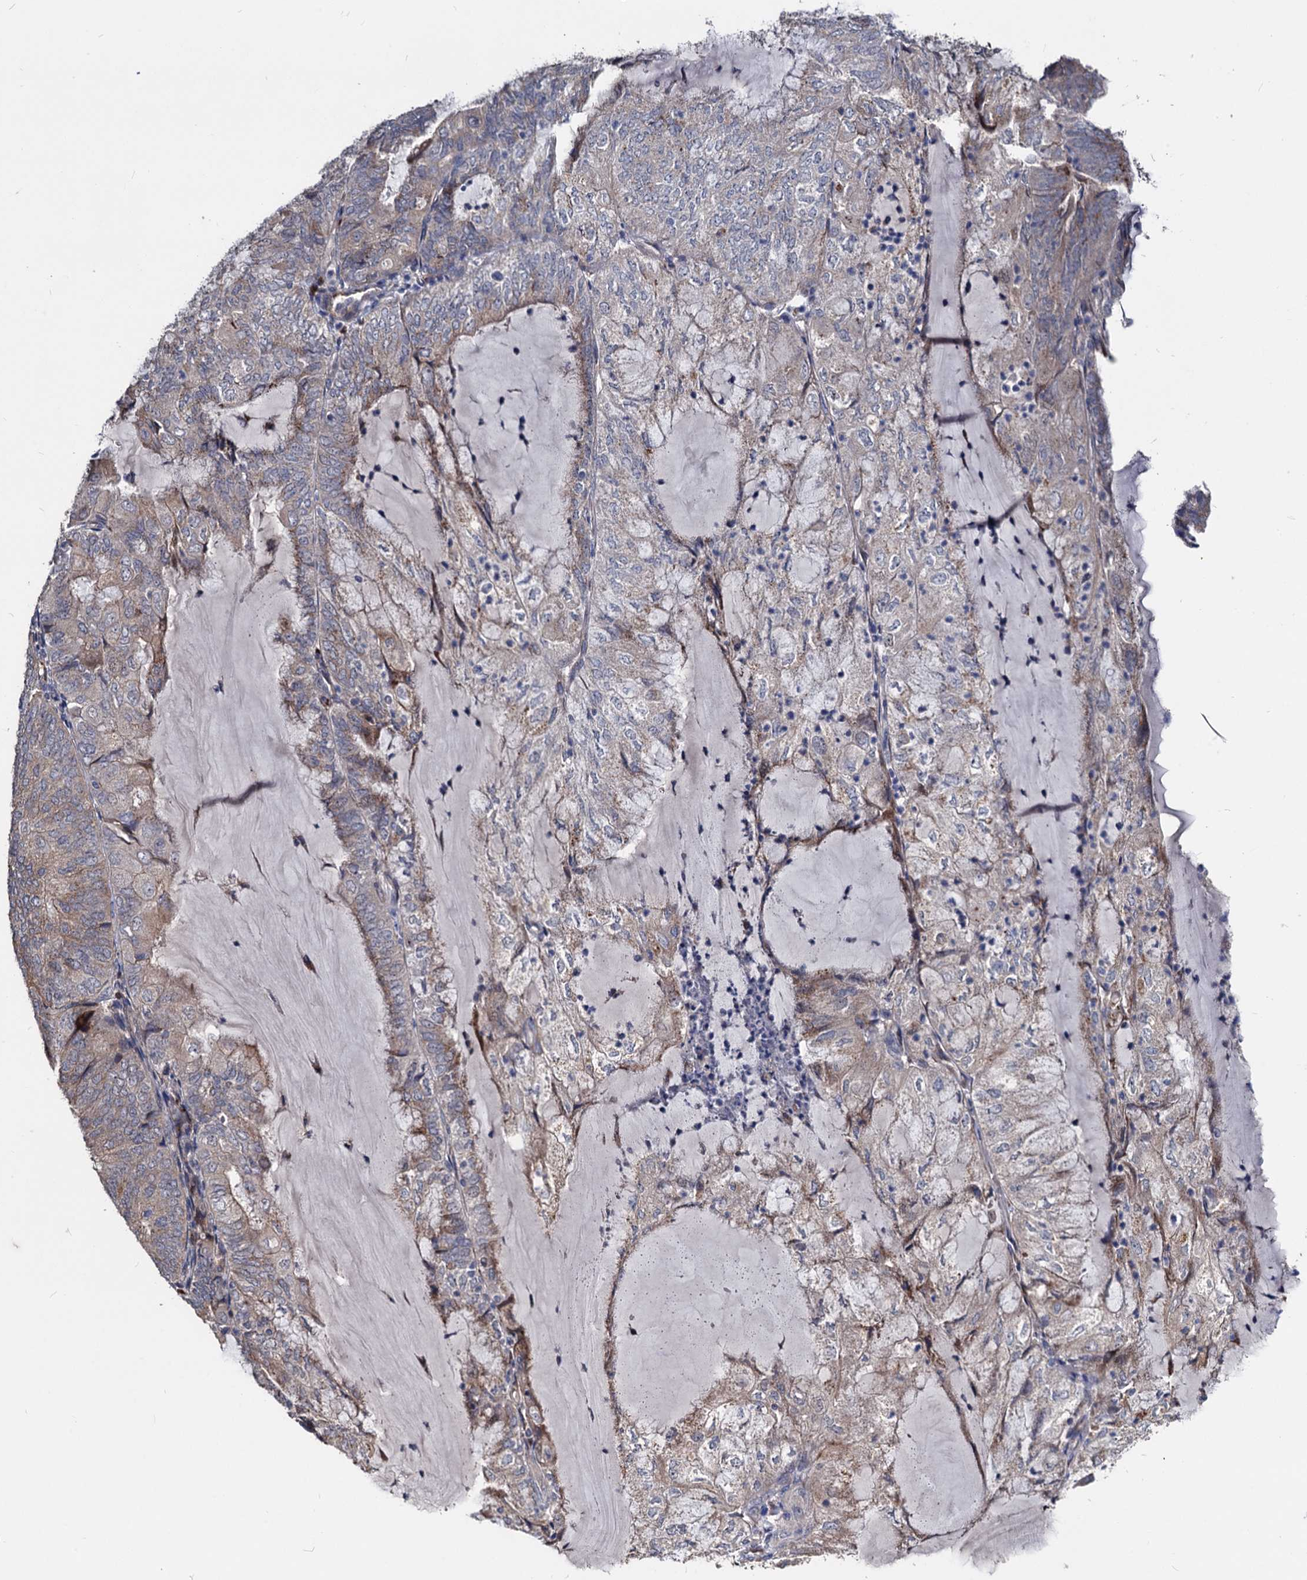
{"staining": {"intensity": "weak", "quantity": "25%-75%", "location": "cytoplasmic/membranous"}, "tissue": "endometrial cancer", "cell_type": "Tumor cells", "image_type": "cancer", "snomed": [{"axis": "morphology", "description": "Adenocarcinoma, NOS"}, {"axis": "topography", "description": "Endometrium"}], "caption": "Immunohistochemistry (IHC) of human endometrial cancer (adenocarcinoma) reveals low levels of weak cytoplasmic/membranous staining in about 25%-75% of tumor cells. The staining was performed using DAB (3,3'-diaminobenzidine), with brown indicating positive protein expression. Nuclei are stained blue with hematoxylin.", "gene": "SMAGP", "patient": {"sex": "female", "age": 81}}